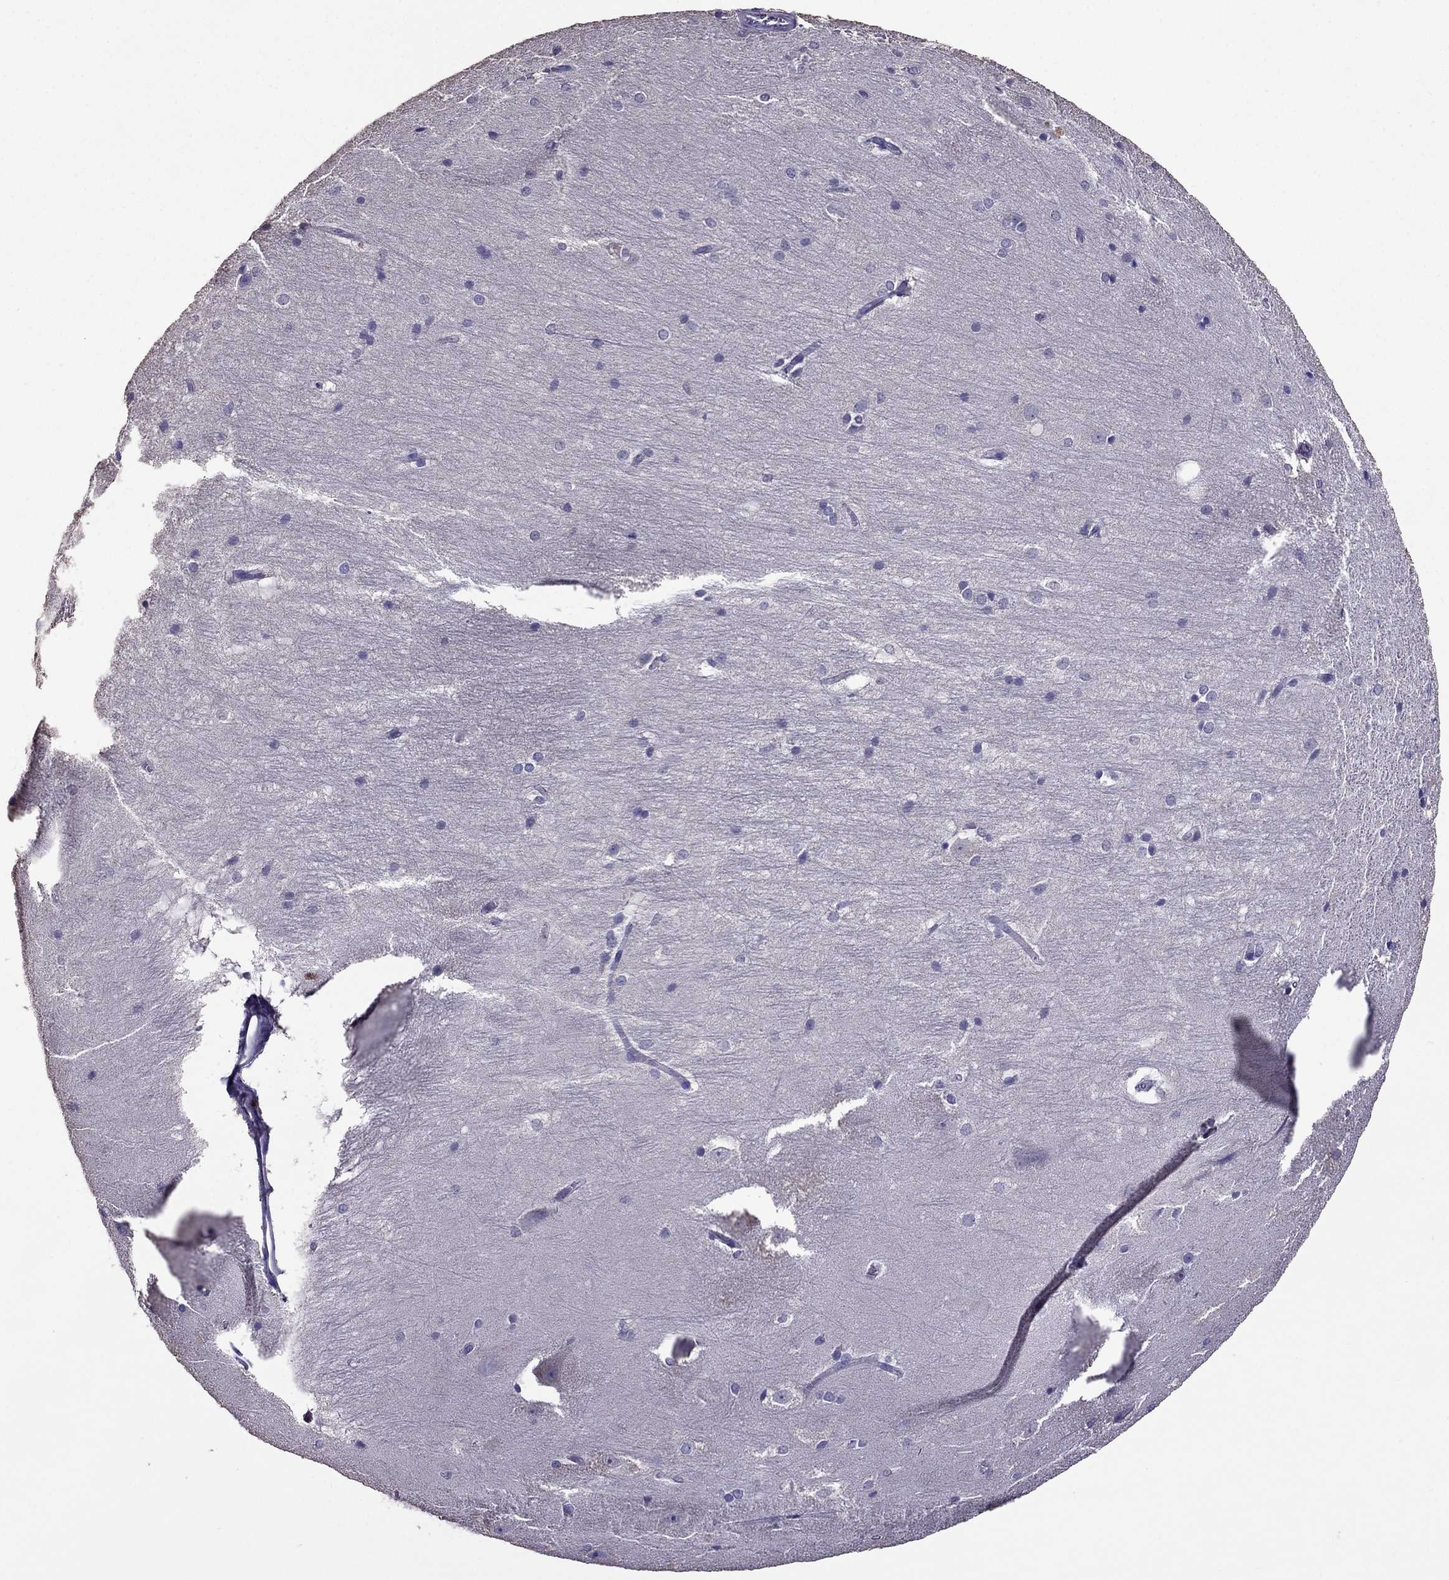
{"staining": {"intensity": "negative", "quantity": "none", "location": "none"}, "tissue": "hippocampus", "cell_type": "Glial cells", "image_type": "normal", "snomed": [{"axis": "morphology", "description": "Normal tissue, NOS"}, {"axis": "topography", "description": "Cerebral cortex"}, {"axis": "topography", "description": "Hippocampus"}], "caption": "IHC histopathology image of benign hippocampus: human hippocampus stained with DAB demonstrates no significant protein expression in glial cells. (DAB immunohistochemistry visualized using brightfield microscopy, high magnification).", "gene": "NKX3", "patient": {"sex": "female", "age": 19}}